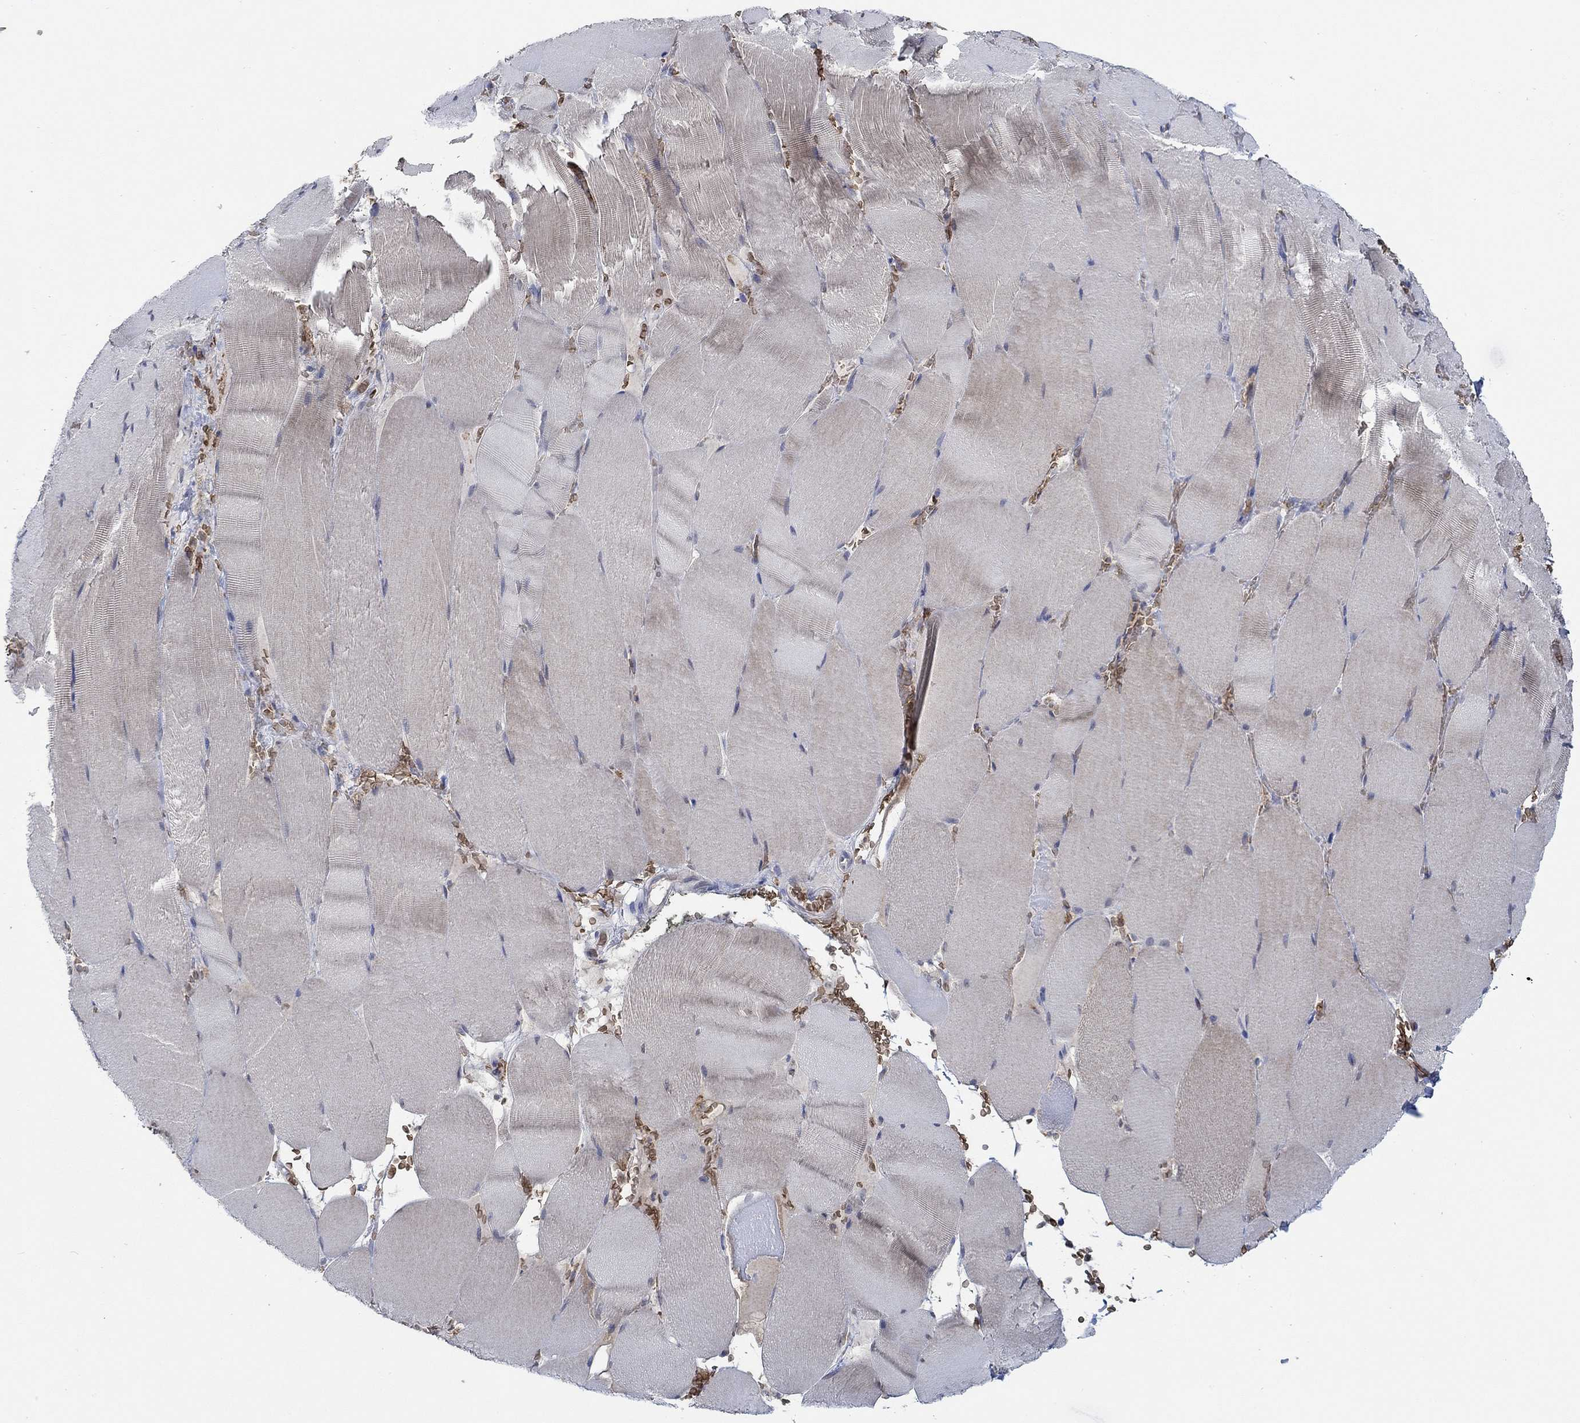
{"staining": {"intensity": "weak", "quantity": "25%-75%", "location": "cytoplasmic/membranous"}, "tissue": "skeletal muscle", "cell_type": "Myocytes", "image_type": "normal", "snomed": [{"axis": "morphology", "description": "Normal tissue, NOS"}, {"axis": "topography", "description": "Skeletal muscle"}], "caption": "Immunohistochemical staining of normal human skeletal muscle shows 25%-75% levels of weak cytoplasmic/membranous protein positivity in about 25%-75% of myocytes.", "gene": "MPP1", "patient": {"sex": "male", "age": 56}}